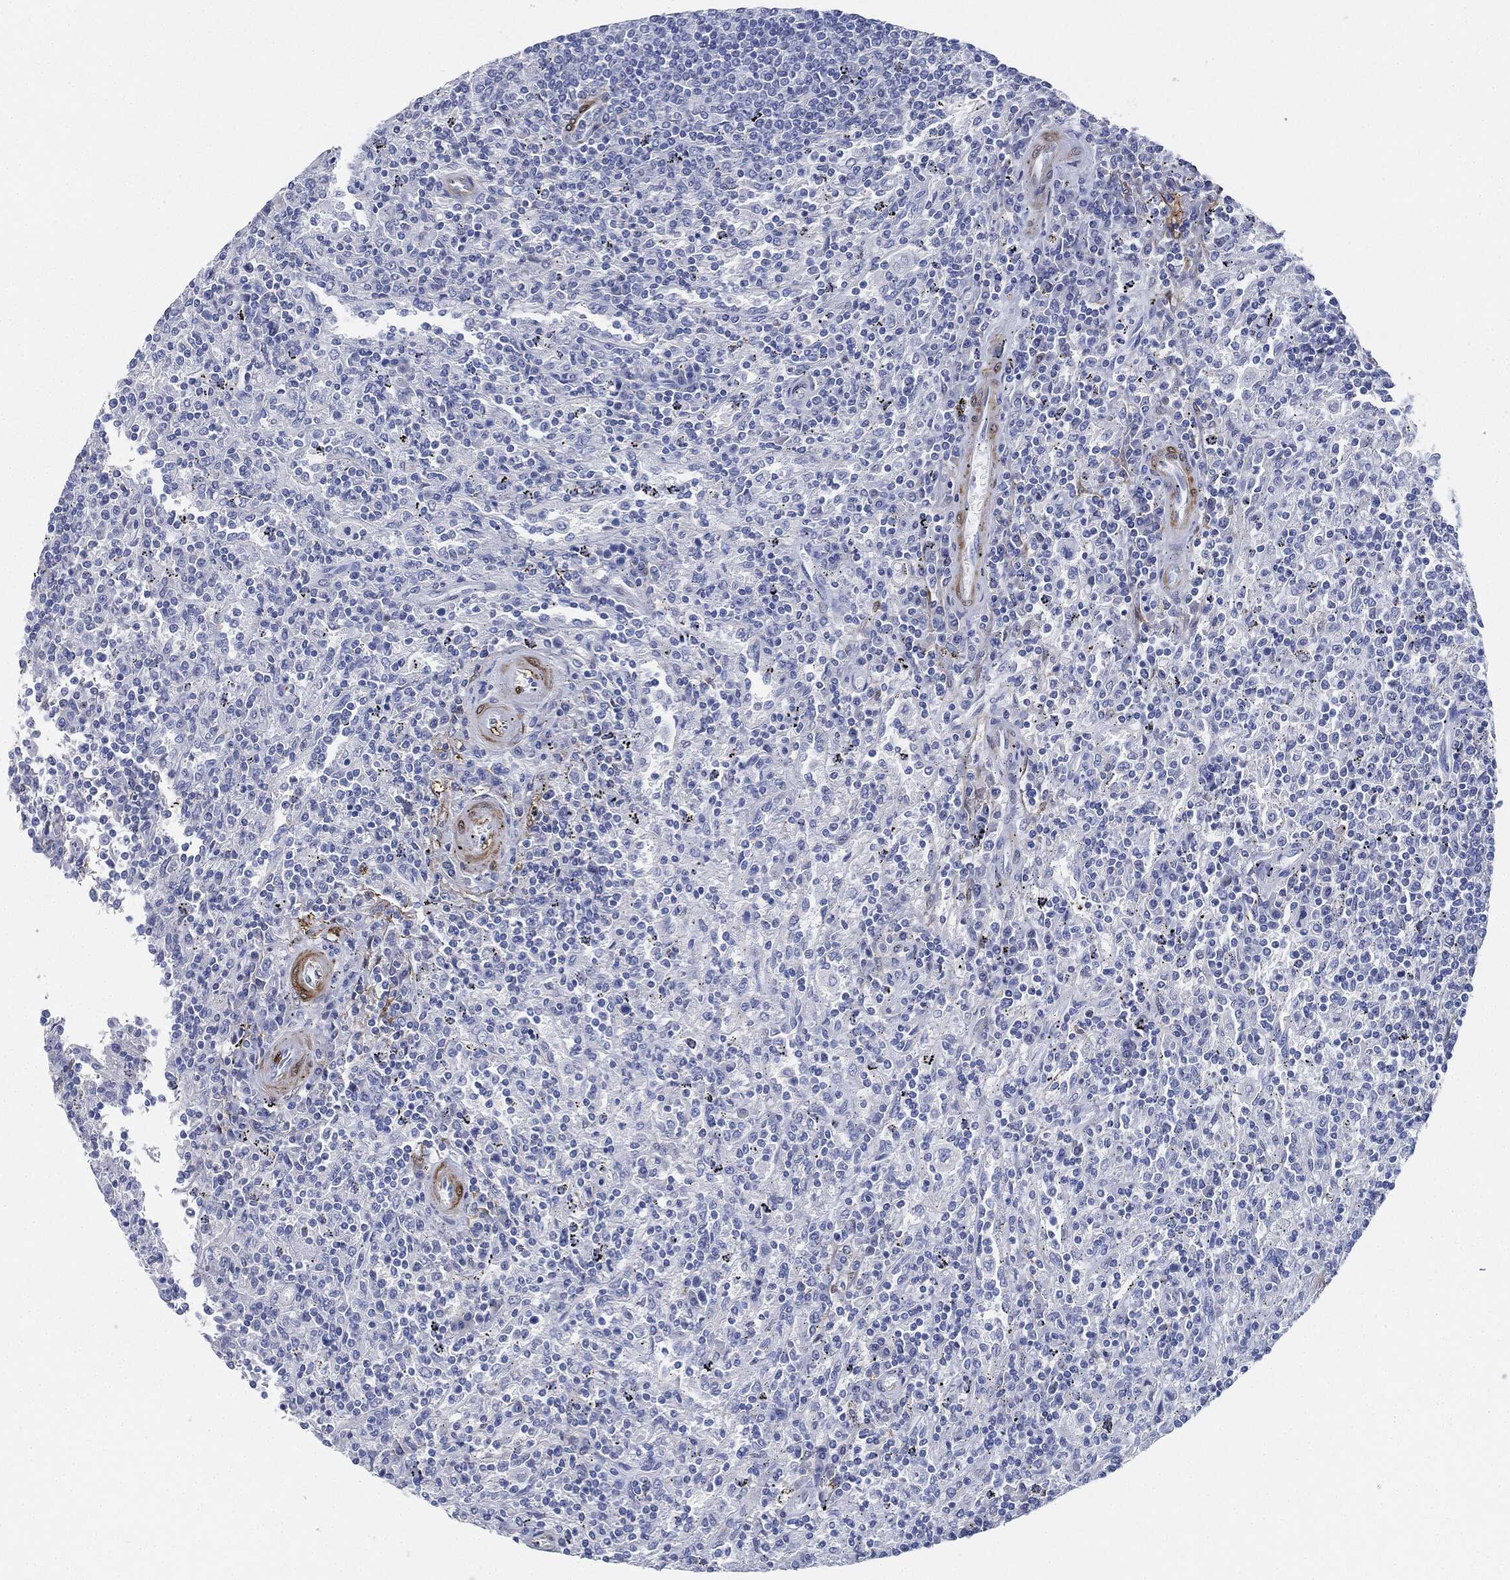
{"staining": {"intensity": "negative", "quantity": "none", "location": "none"}, "tissue": "lymphoma", "cell_type": "Tumor cells", "image_type": "cancer", "snomed": [{"axis": "morphology", "description": "Malignant lymphoma, non-Hodgkin's type, Low grade"}, {"axis": "topography", "description": "Spleen"}], "caption": "DAB immunohistochemical staining of malignant lymphoma, non-Hodgkin's type (low-grade) reveals no significant staining in tumor cells.", "gene": "TAGLN", "patient": {"sex": "male", "age": 62}}